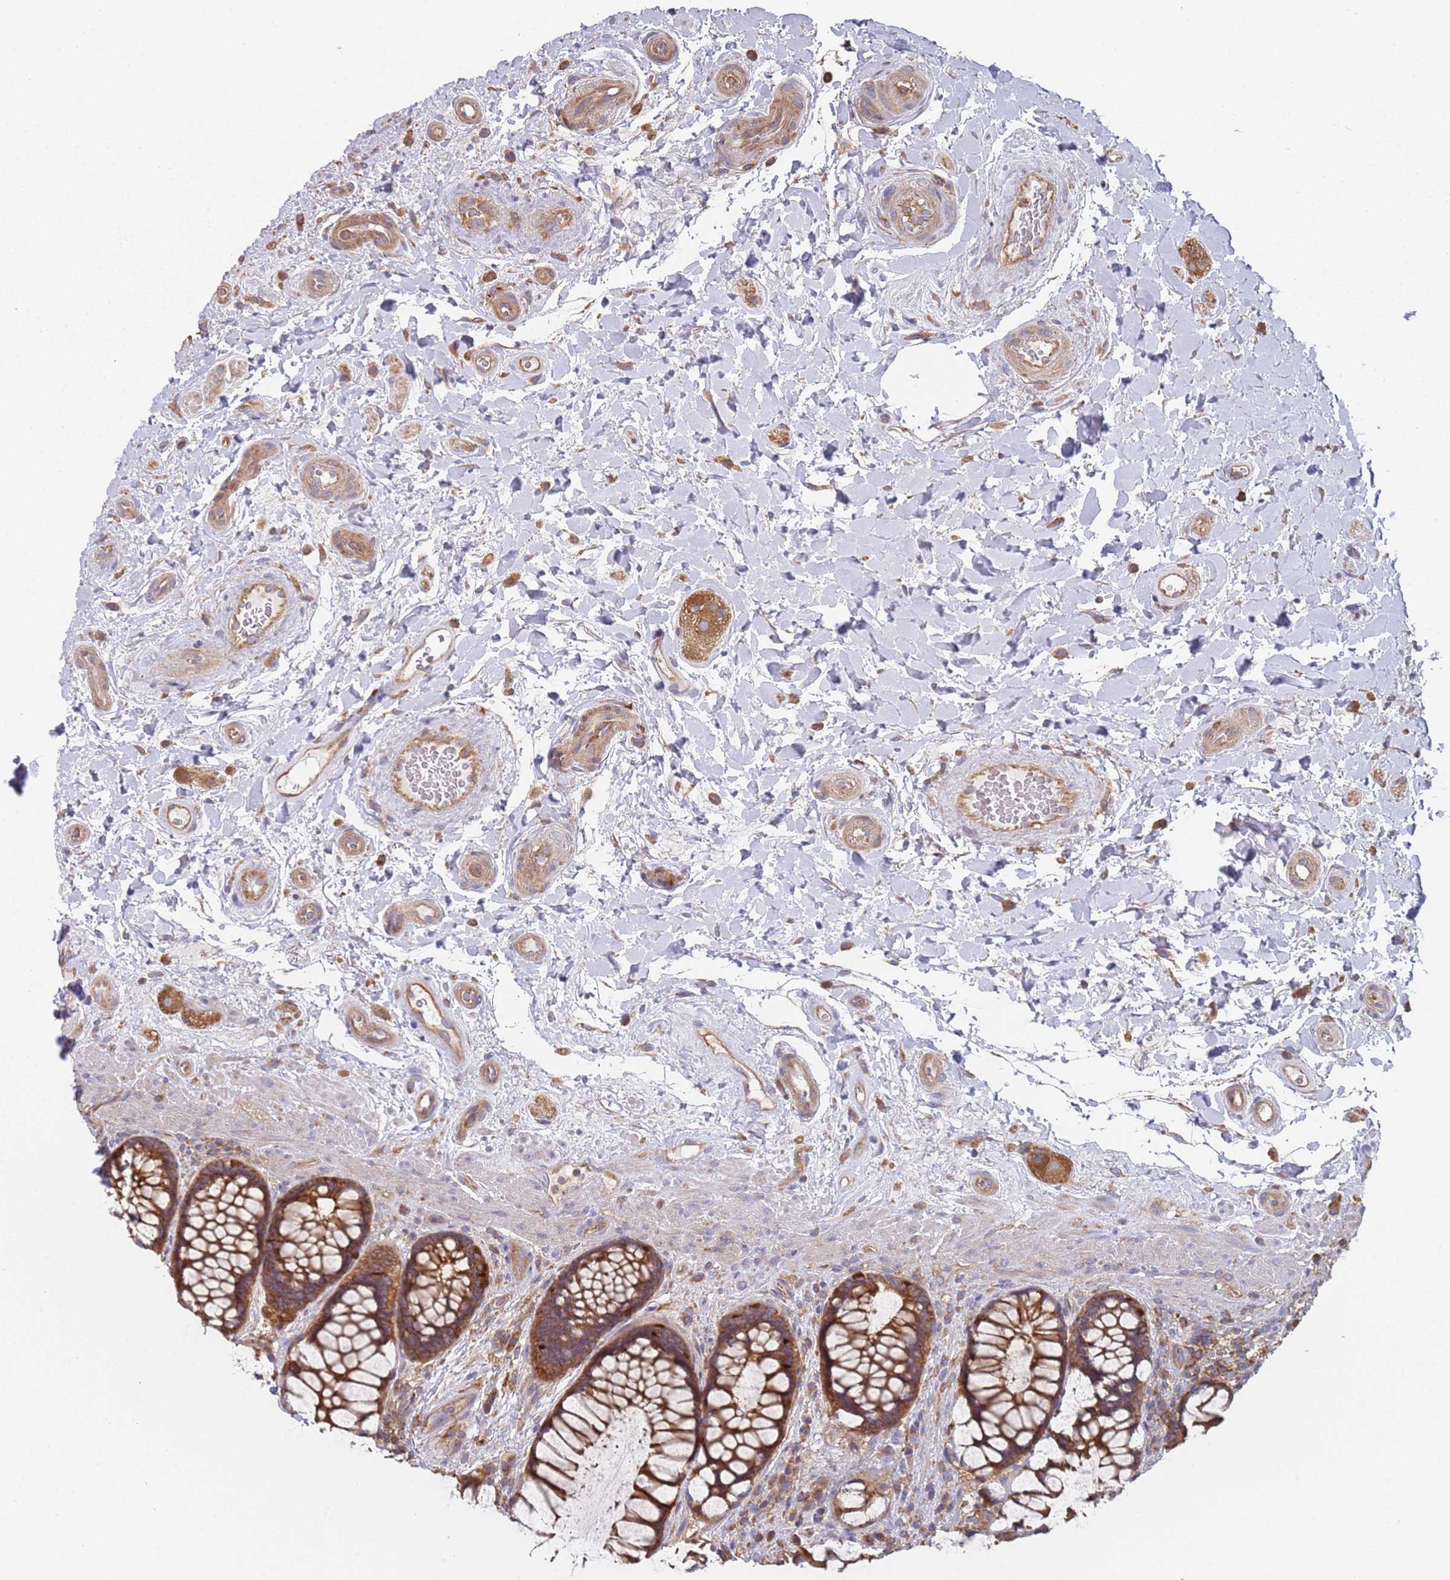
{"staining": {"intensity": "moderate", "quantity": ">75%", "location": "cytoplasmic/membranous"}, "tissue": "rectum", "cell_type": "Glandular cells", "image_type": "normal", "snomed": [{"axis": "morphology", "description": "Normal tissue, NOS"}, {"axis": "topography", "description": "Rectum"}], "caption": "Immunohistochemistry (IHC) micrograph of benign rectum: human rectum stained using IHC reveals medium levels of moderate protein expression localized specifically in the cytoplasmic/membranous of glandular cells, appearing as a cytoplasmic/membranous brown color.", "gene": "GDI1", "patient": {"sex": "female", "age": 58}}